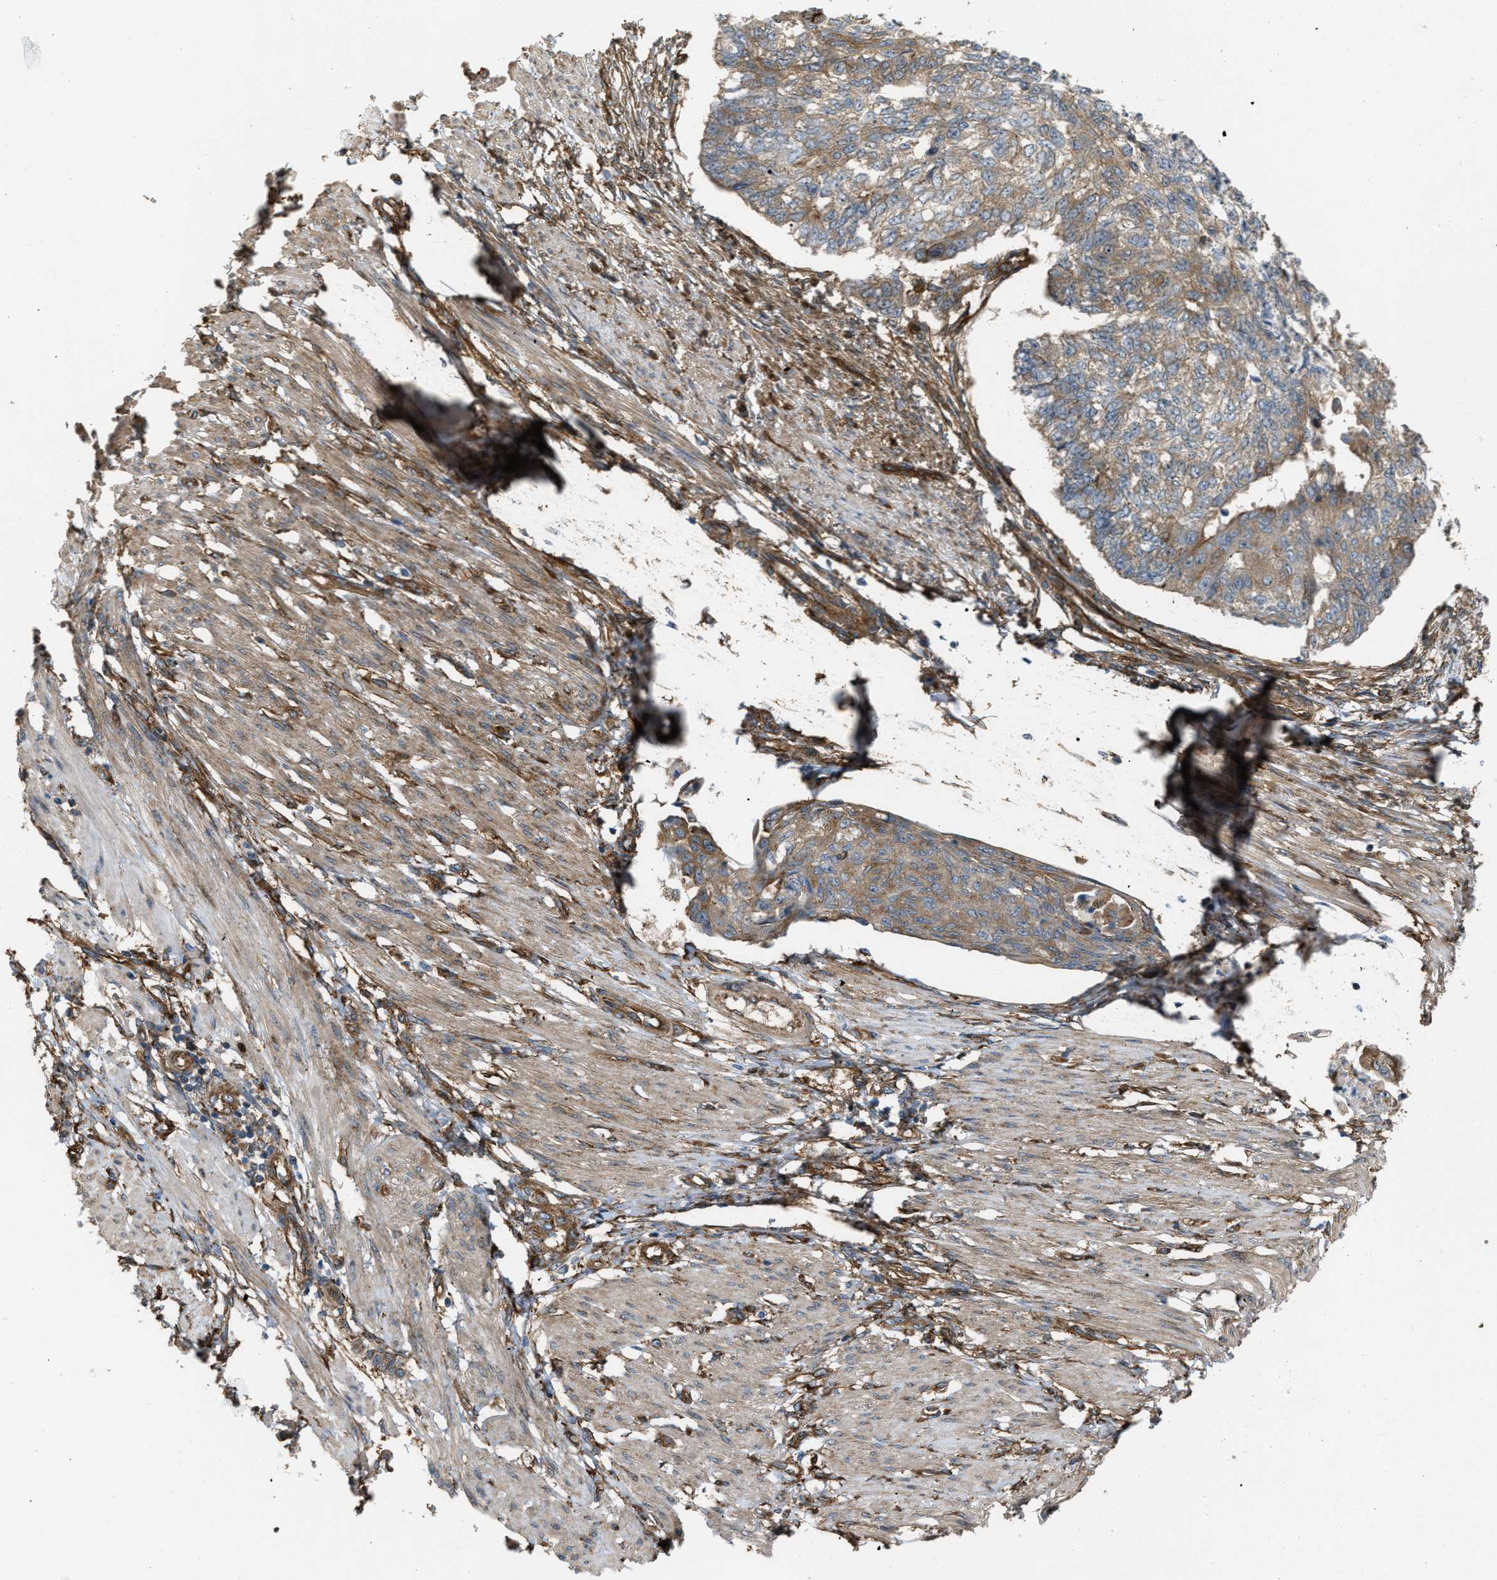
{"staining": {"intensity": "weak", "quantity": ">75%", "location": "cytoplasmic/membranous"}, "tissue": "endometrial cancer", "cell_type": "Tumor cells", "image_type": "cancer", "snomed": [{"axis": "morphology", "description": "Adenocarcinoma, NOS"}, {"axis": "topography", "description": "Endometrium"}], "caption": "Immunohistochemical staining of human endometrial cancer (adenocarcinoma) reveals weak cytoplasmic/membranous protein staining in approximately >75% of tumor cells.", "gene": "PICALM", "patient": {"sex": "female", "age": 32}}